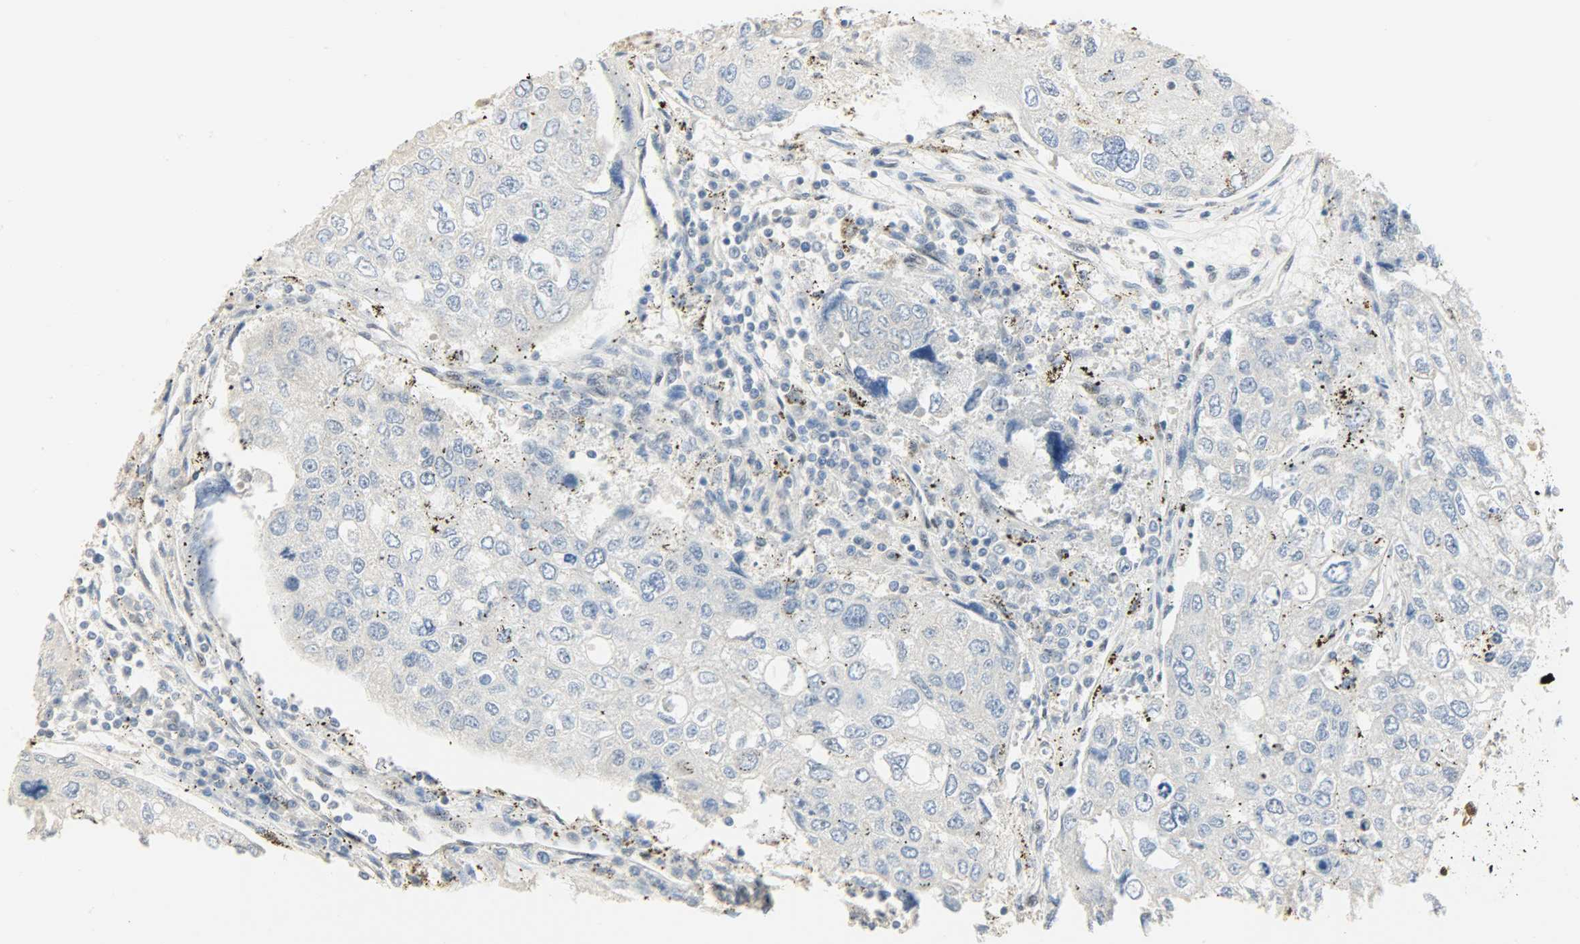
{"staining": {"intensity": "negative", "quantity": "none", "location": "none"}, "tissue": "urothelial cancer", "cell_type": "Tumor cells", "image_type": "cancer", "snomed": [{"axis": "morphology", "description": "Urothelial carcinoma, High grade"}, {"axis": "topography", "description": "Lymph node"}, {"axis": "topography", "description": "Urinary bladder"}], "caption": "Tumor cells are negative for brown protein staining in high-grade urothelial carcinoma.", "gene": "NPEPL1", "patient": {"sex": "male", "age": 51}}